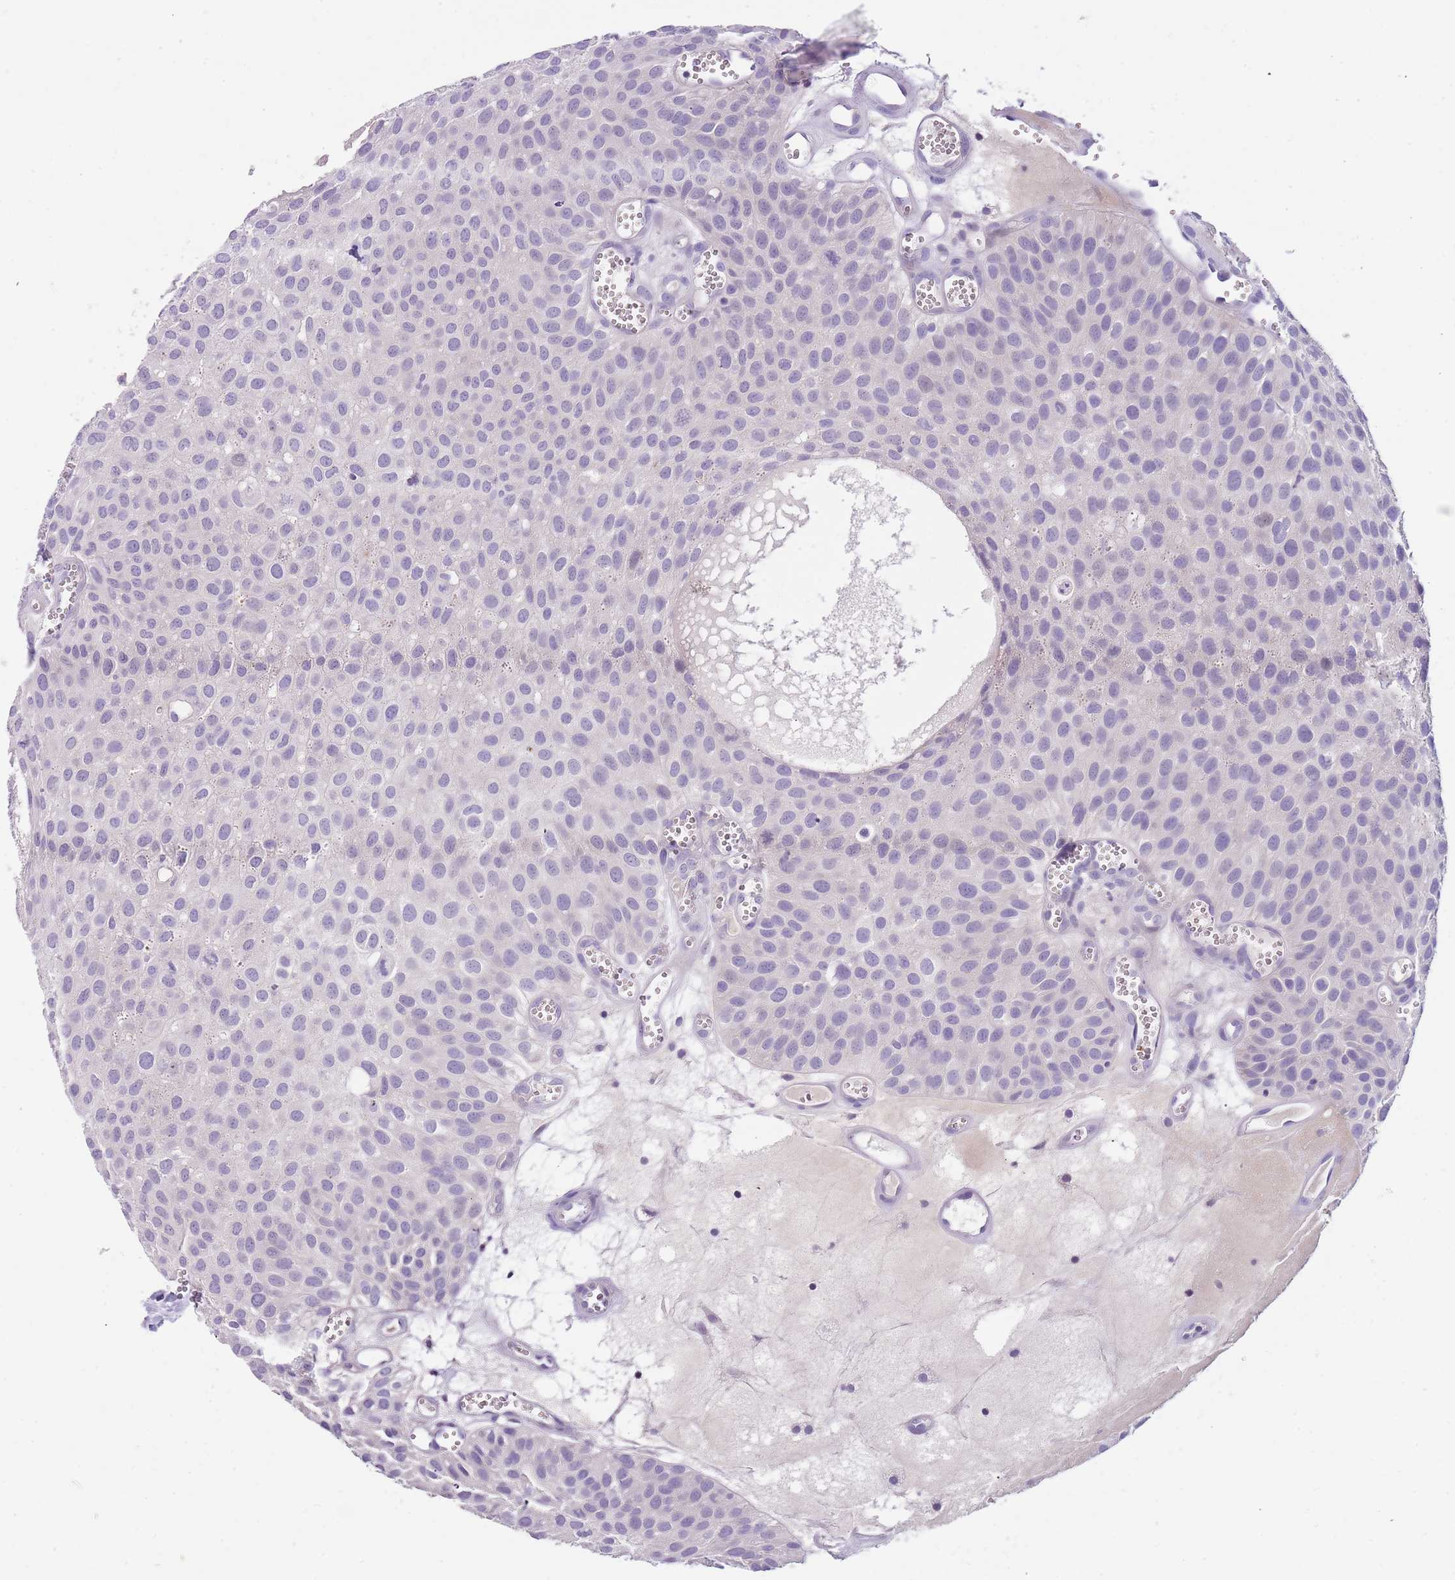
{"staining": {"intensity": "negative", "quantity": "none", "location": "none"}, "tissue": "urothelial cancer", "cell_type": "Tumor cells", "image_type": "cancer", "snomed": [{"axis": "morphology", "description": "Urothelial carcinoma, Low grade"}, {"axis": "topography", "description": "Urinary bladder"}], "caption": "This is a photomicrograph of immunohistochemistry (IHC) staining of low-grade urothelial carcinoma, which shows no staining in tumor cells.", "gene": "C2CD3", "patient": {"sex": "male", "age": 88}}